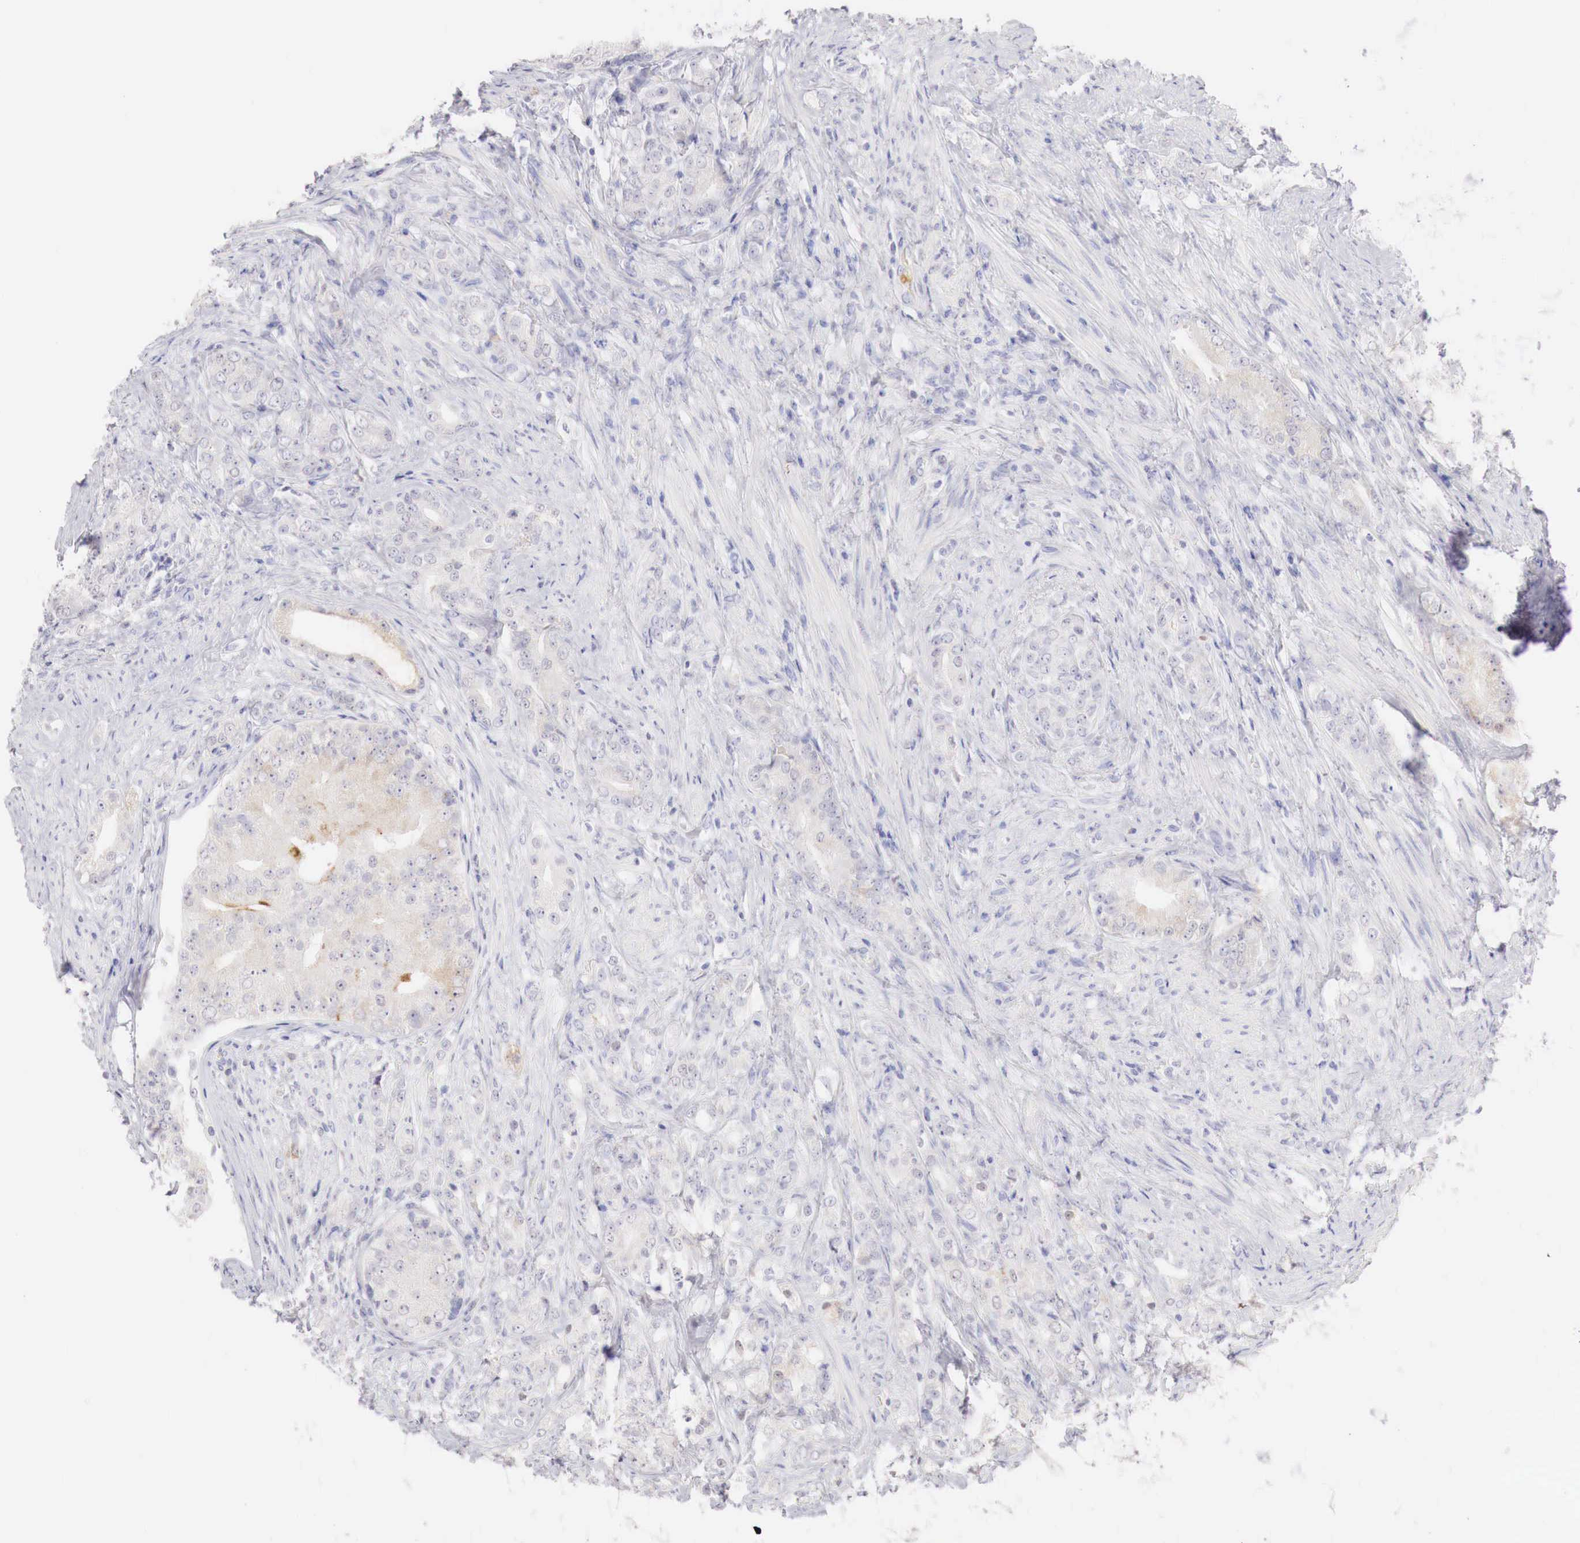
{"staining": {"intensity": "negative", "quantity": "none", "location": "none"}, "tissue": "prostate cancer", "cell_type": "Tumor cells", "image_type": "cancer", "snomed": [{"axis": "morphology", "description": "Adenocarcinoma, Medium grade"}, {"axis": "topography", "description": "Prostate"}], "caption": "There is no significant positivity in tumor cells of prostate cancer.", "gene": "GATA1", "patient": {"sex": "male", "age": 59}}